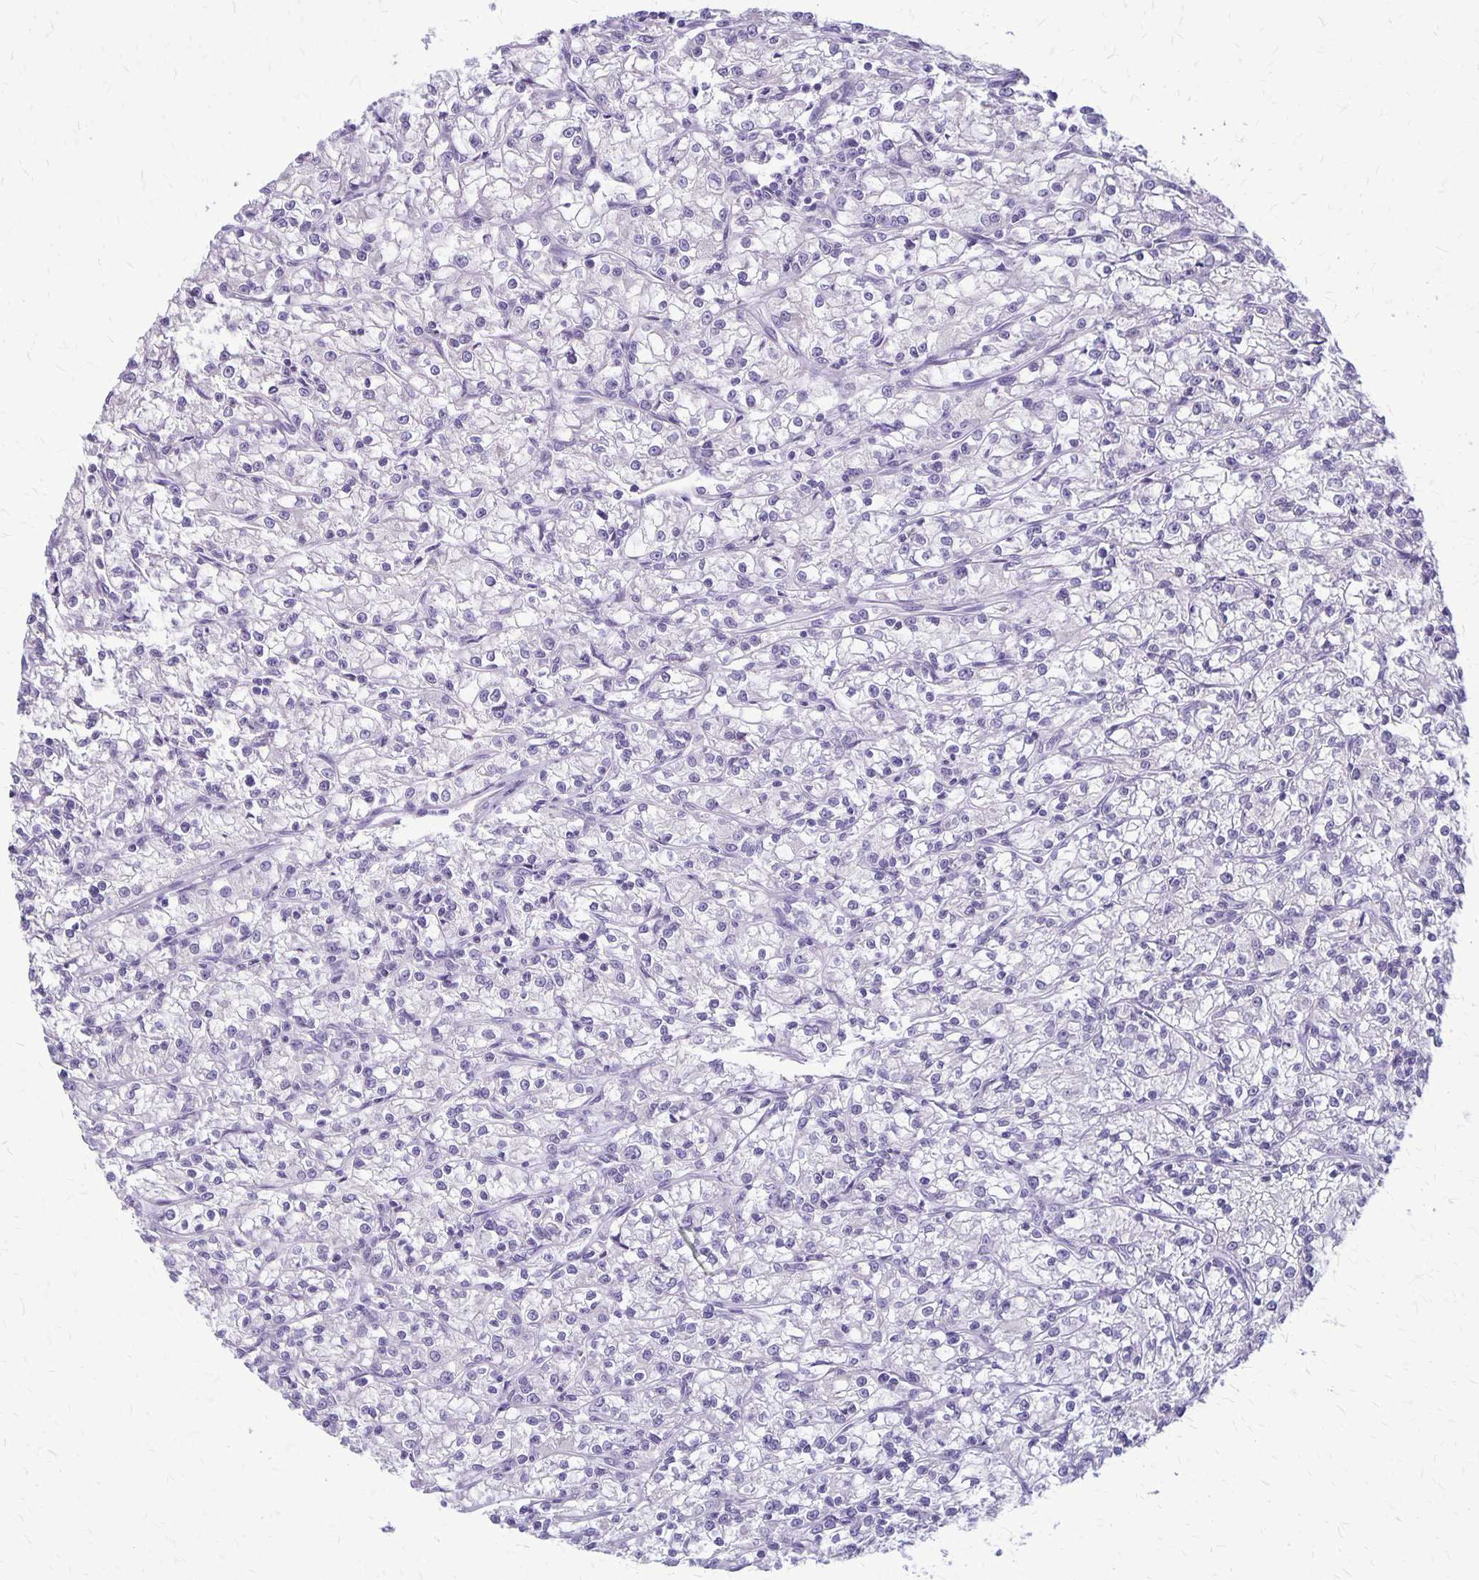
{"staining": {"intensity": "negative", "quantity": "none", "location": "none"}, "tissue": "renal cancer", "cell_type": "Tumor cells", "image_type": "cancer", "snomed": [{"axis": "morphology", "description": "Adenocarcinoma, NOS"}, {"axis": "topography", "description": "Kidney"}], "caption": "The IHC histopathology image has no significant staining in tumor cells of renal adenocarcinoma tissue.", "gene": "PLXNB3", "patient": {"sex": "female", "age": 59}}